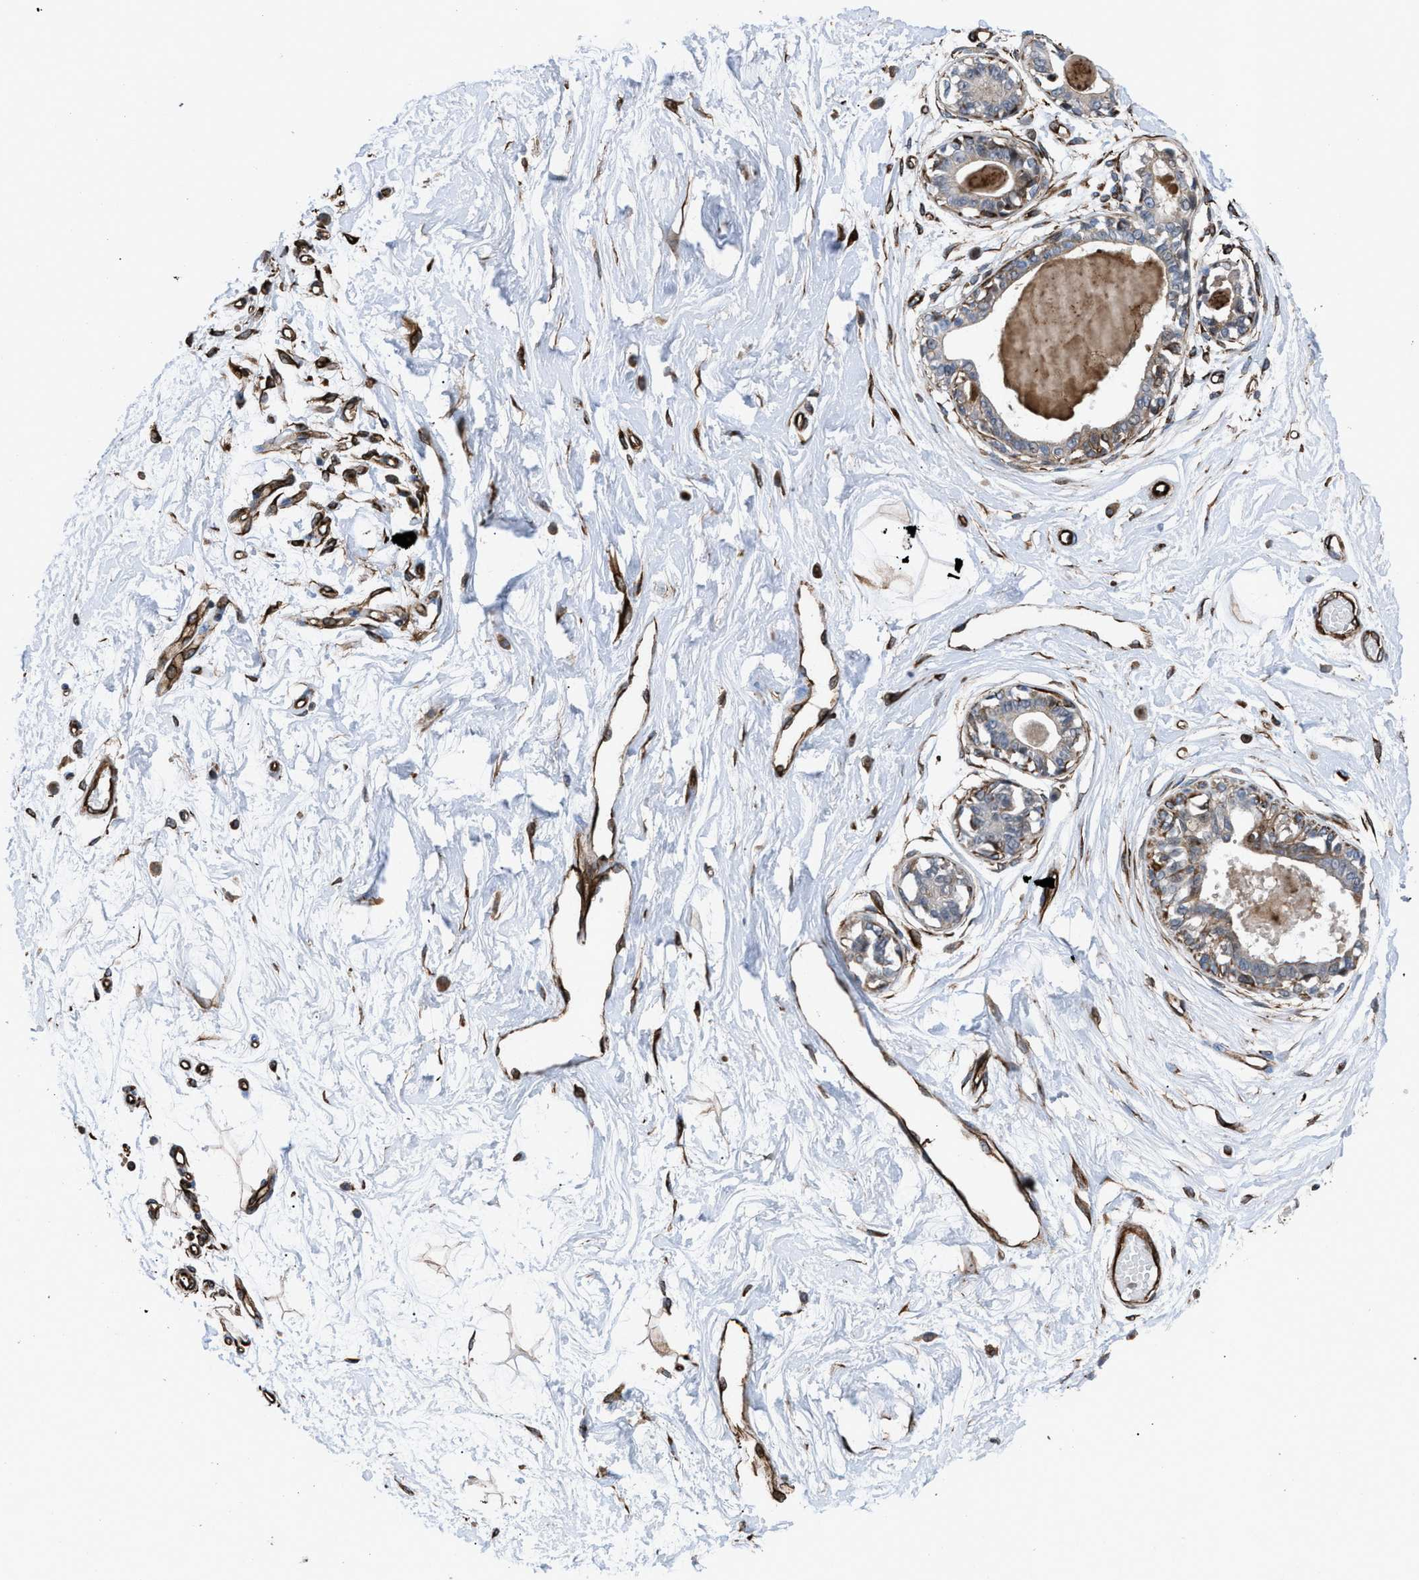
{"staining": {"intensity": "moderate", "quantity": ">75%", "location": "cytoplasmic/membranous"}, "tissue": "breast", "cell_type": "Adipocytes", "image_type": "normal", "snomed": [{"axis": "morphology", "description": "Normal tissue, NOS"}, {"axis": "topography", "description": "Breast"}], "caption": "Brown immunohistochemical staining in normal human breast displays moderate cytoplasmic/membranous staining in about >75% of adipocytes.", "gene": "PTPRE", "patient": {"sex": "female", "age": 45}}